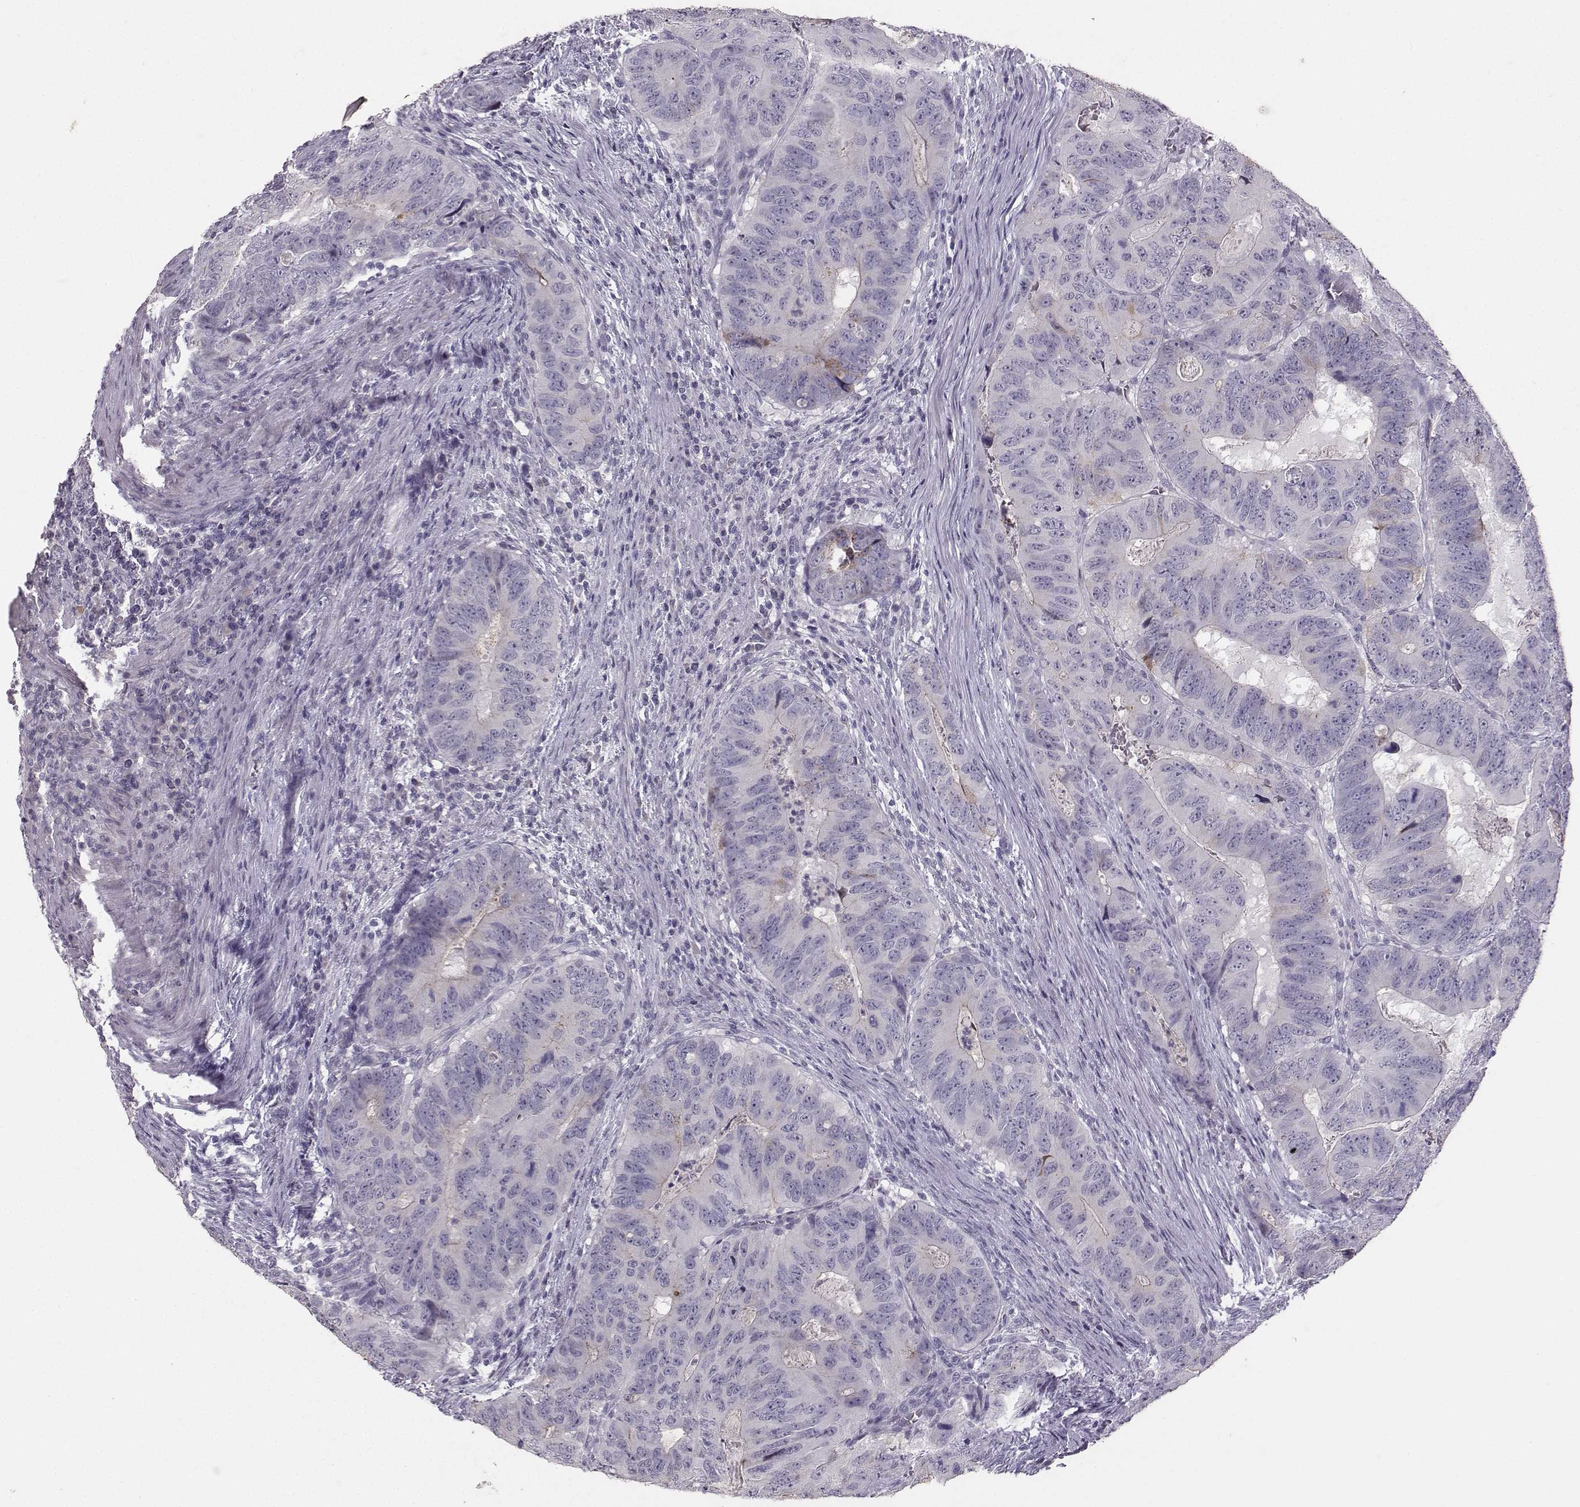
{"staining": {"intensity": "strong", "quantity": "<25%", "location": "cytoplasmic/membranous"}, "tissue": "colorectal cancer", "cell_type": "Tumor cells", "image_type": "cancer", "snomed": [{"axis": "morphology", "description": "Adenocarcinoma, NOS"}, {"axis": "topography", "description": "Colon"}], "caption": "A medium amount of strong cytoplasmic/membranous staining is seen in approximately <25% of tumor cells in colorectal cancer tissue.", "gene": "PKP2", "patient": {"sex": "male", "age": 79}}